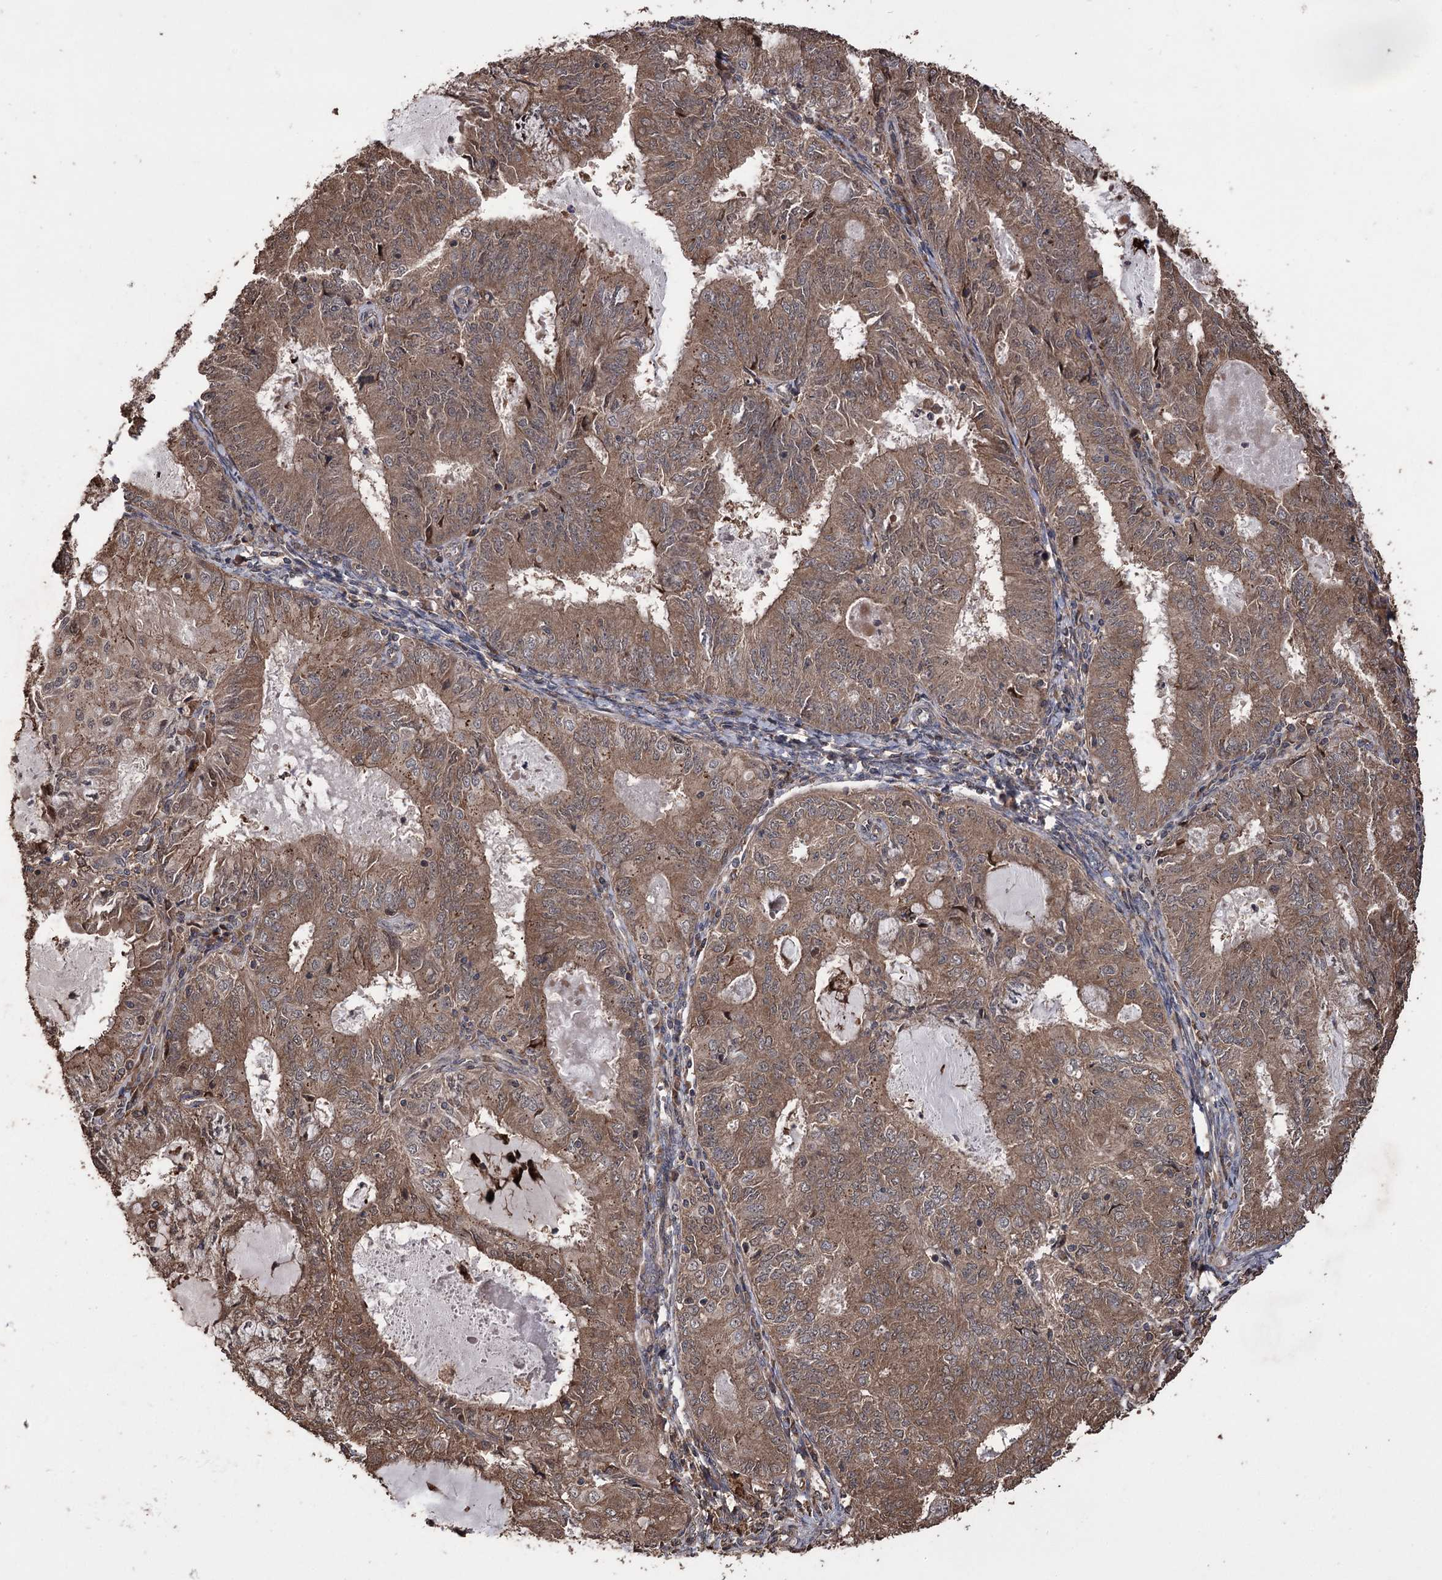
{"staining": {"intensity": "moderate", "quantity": ">75%", "location": "cytoplasmic/membranous"}, "tissue": "endometrial cancer", "cell_type": "Tumor cells", "image_type": "cancer", "snomed": [{"axis": "morphology", "description": "Adenocarcinoma, NOS"}, {"axis": "topography", "description": "Endometrium"}], "caption": "Immunohistochemical staining of endometrial cancer exhibits medium levels of moderate cytoplasmic/membranous protein staining in about >75% of tumor cells. (DAB (3,3'-diaminobenzidine) = brown stain, brightfield microscopy at high magnification).", "gene": "RASSF3", "patient": {"sex": "female", "age": 57}}